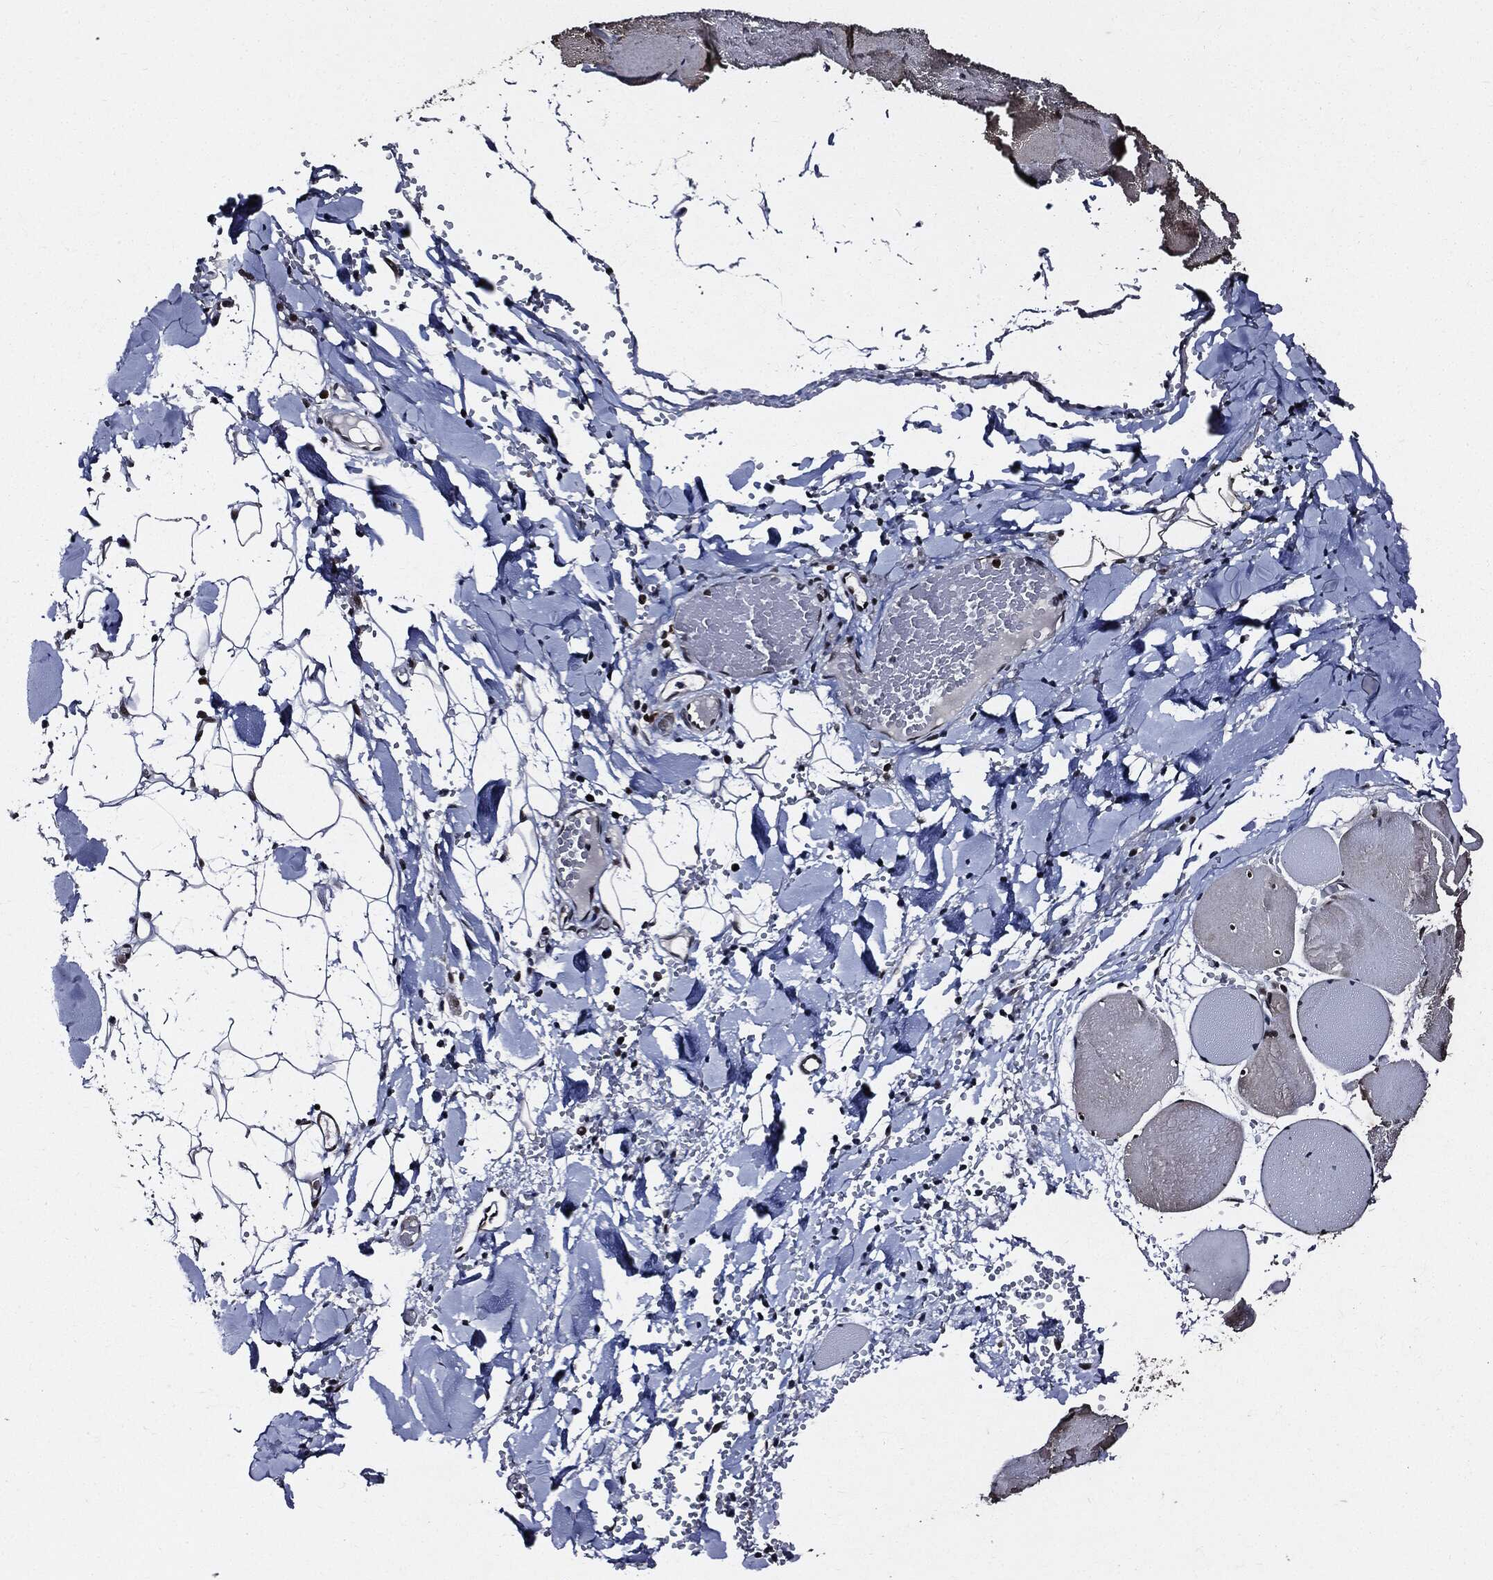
{"staining": {"intensity": "moderate", "quantity": "<25%", "location": "nuclear"}, "tissue": "skeletal muscle", "cell_type": "Myocytes", "image_type": "normal", "snomed": [{"axis": "morphology", "description": "Normal tissue, NOS"}, {"axis": "morphology", "description": "Malignant melanoma, Metastatic site"}, {"axis": "topography", "description": "Skeletal muscle"}], "caption": "Immunohistochemistry (IHC) histopathology image of benign skeletal muscle: human skeletal muscle stained using immunohistochemistry (IHC) shows low levels of moderate protein expression localized specifically in the nuclear of myocytes, appearing as a nuclear brown color.", "gene": "SUGT1", "patient": {"sex": "male", "age": 50}}